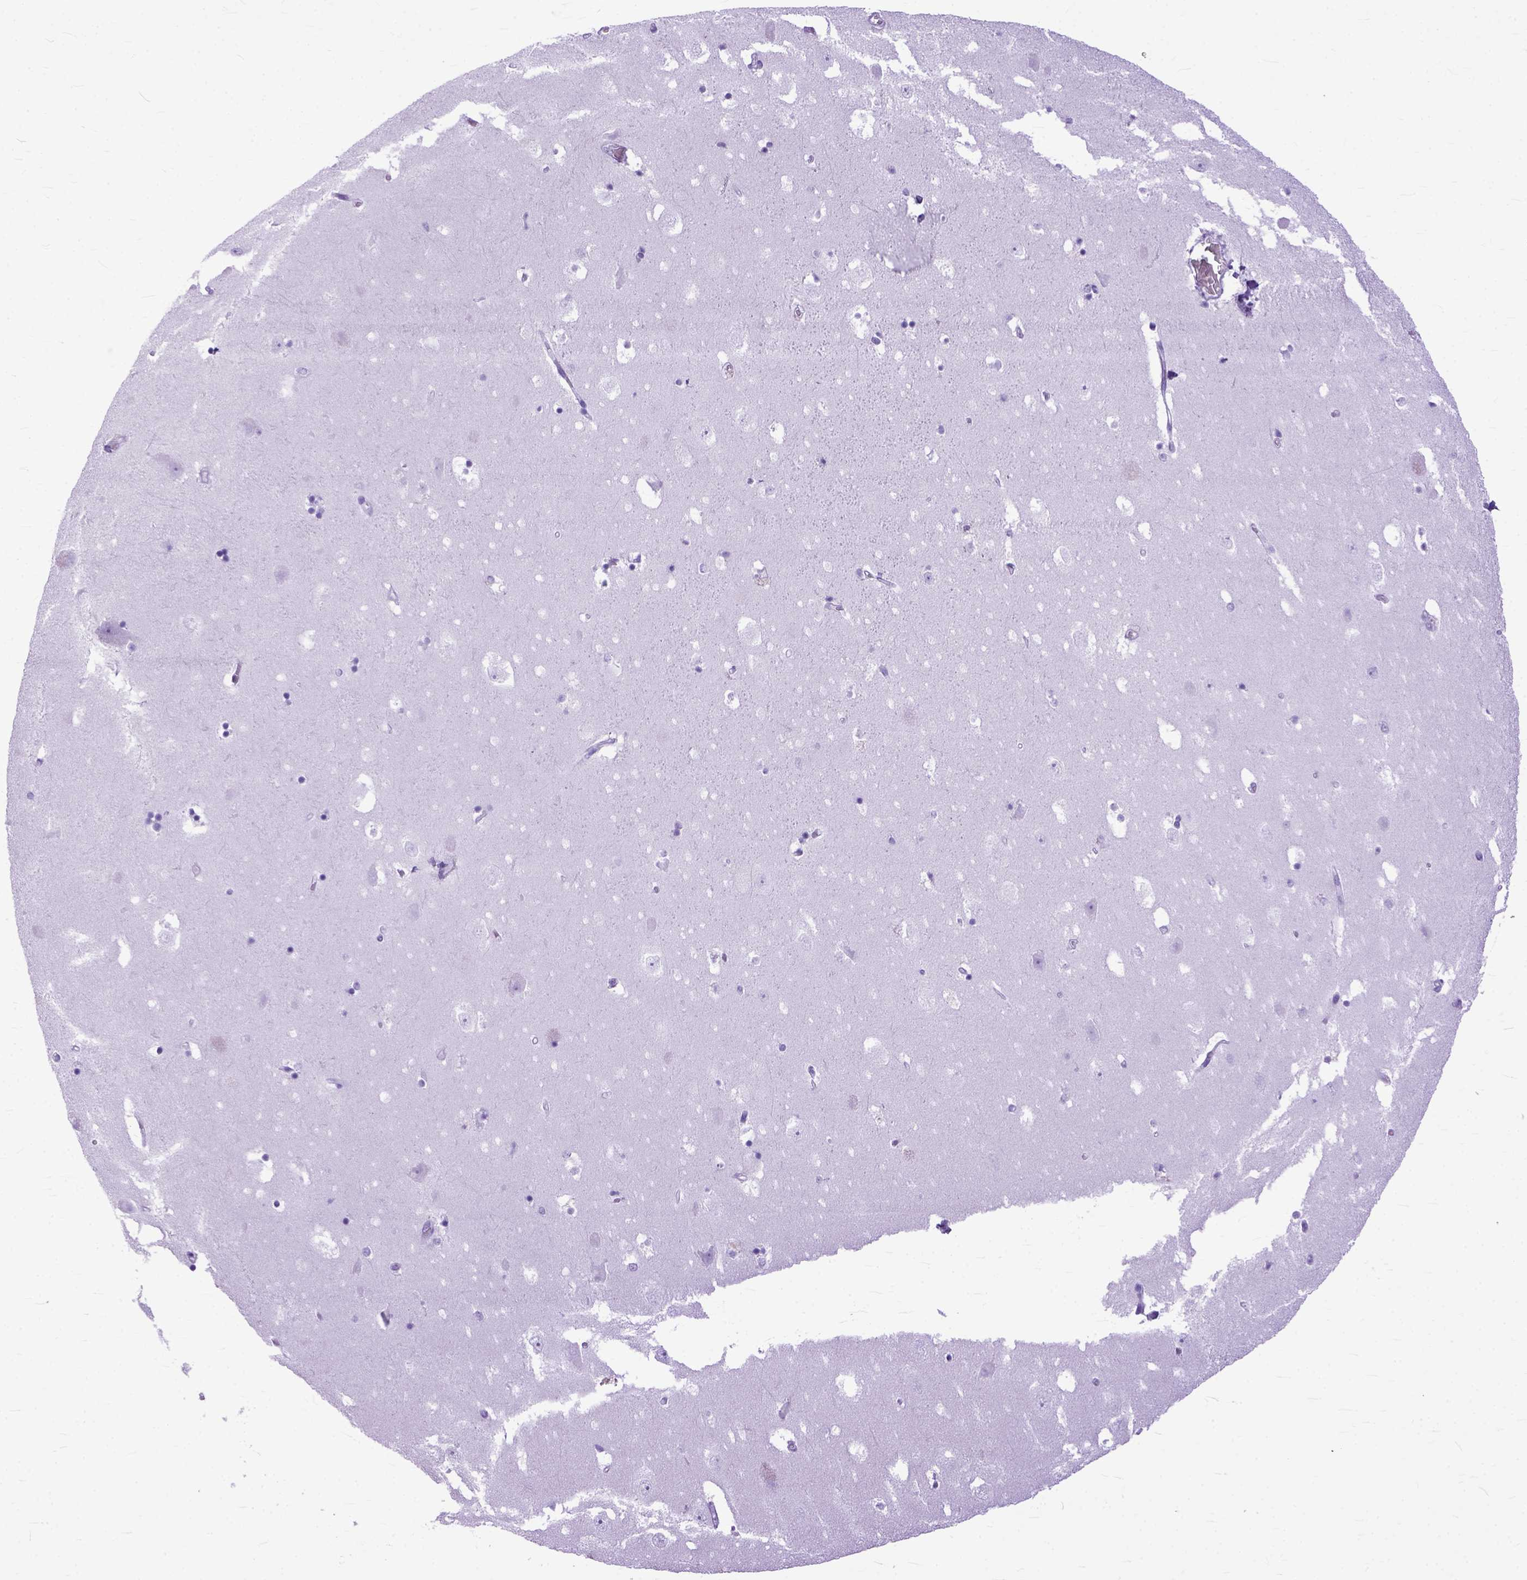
{"staining": {"intensity": "negative", "quantity": "none", "location": "none"}, "tissue": "hippocampus", "cell_type": "Glial cells", "image_type": "normal", "snomed": [{"axis": "morphology", "description": "Normal tissue, NOS"}, {"axis": "topography", "description": "Hippocampus"}], "caption": "The histopathology image shows no significant expression in glial cells of hippocampus.", "gene": "GNGT1", "patient": {"sex": "male", "age": 58}}